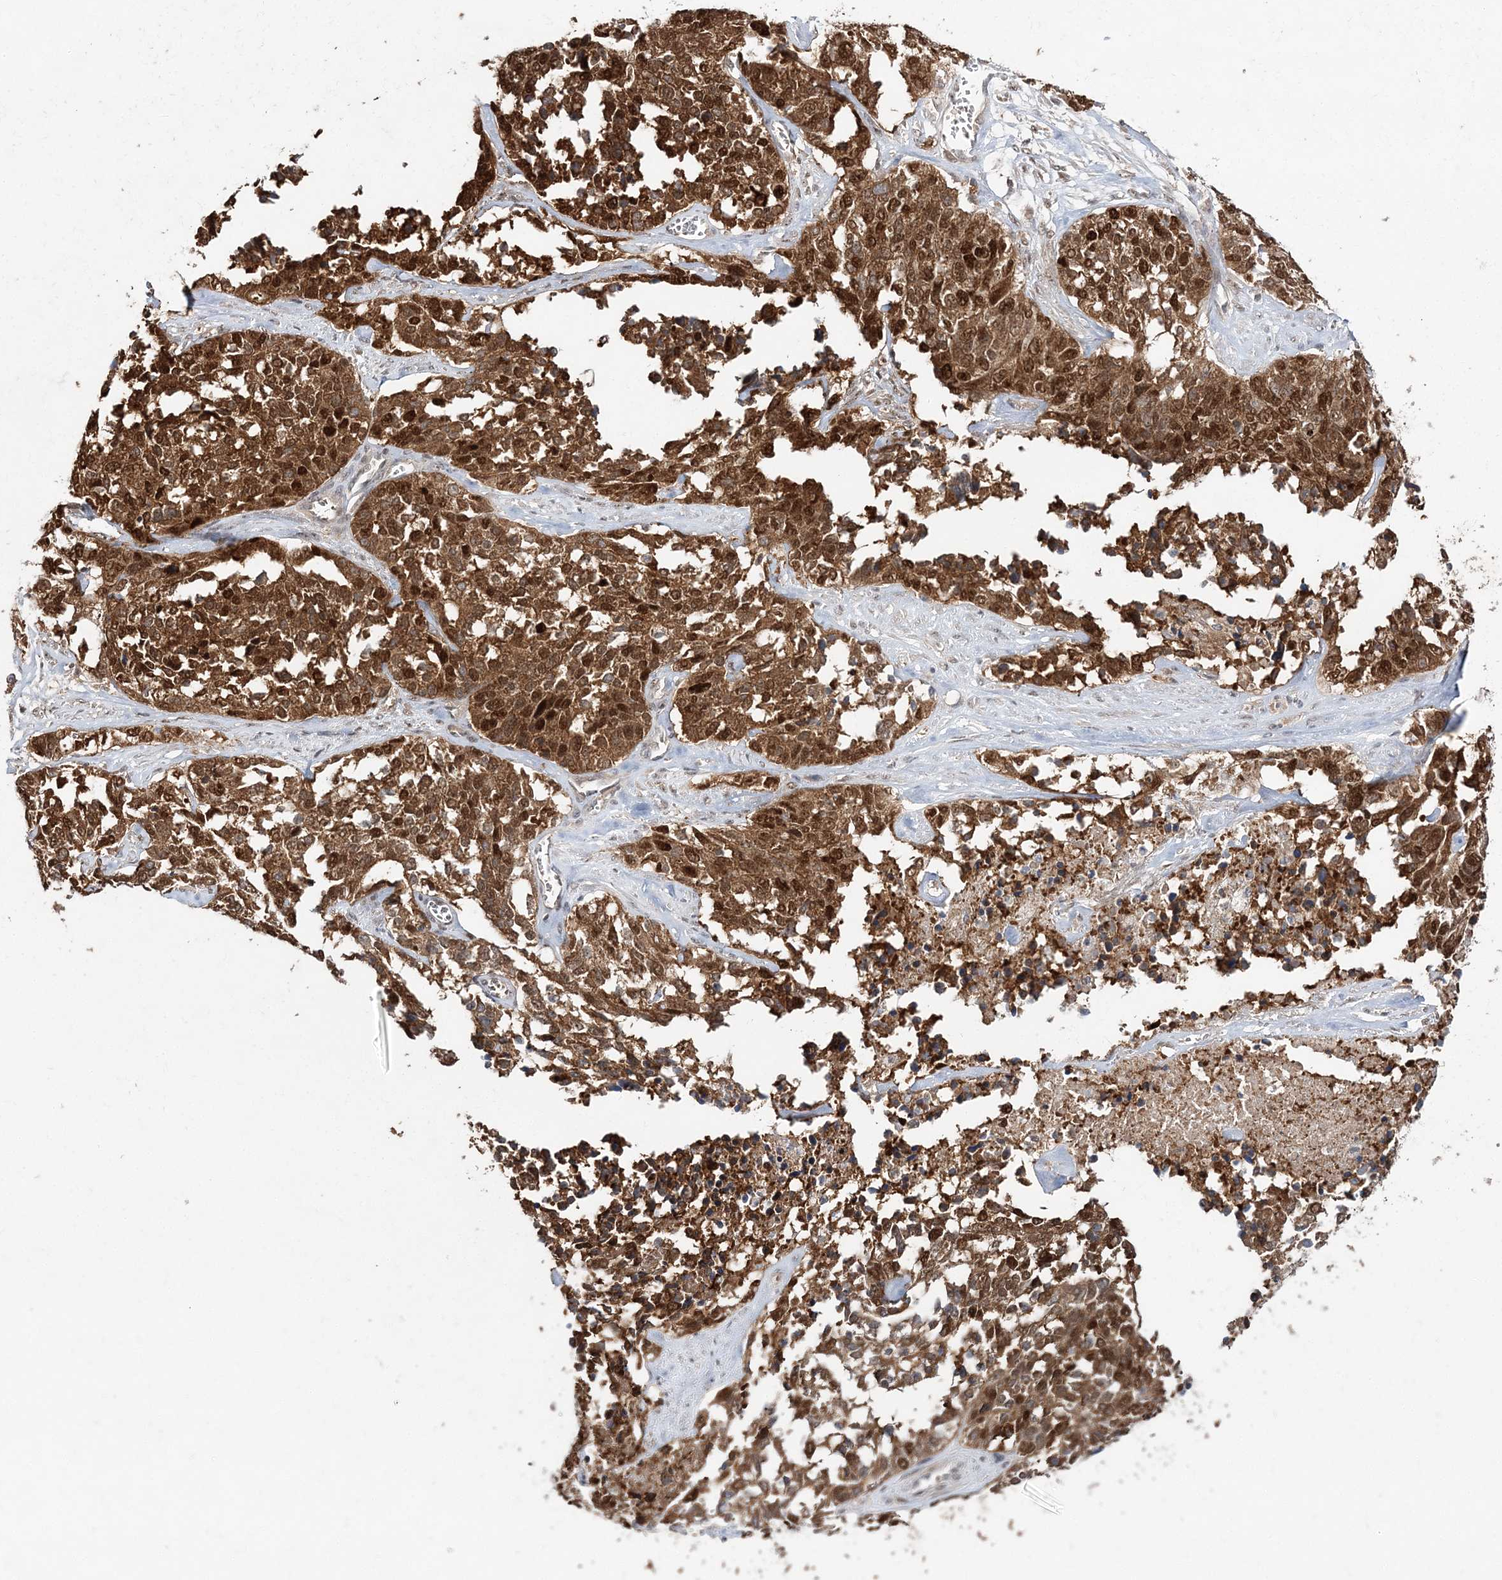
{"staining": {"intensity": "strong", "quantity": ">75%", "location": "cytoplasmic/membranous,nuclear"}, "tissue": "ovarian cancer", "cell_type": "Tumor cells", "image_type": "cancer", "snomed": [{"axis": "morphology", "description": "Cystadenocarcinoma, serous, NOS"}, {"axis": "topography", "description": "Ovary"}], "caption": "A high amount of strong cytoplasmic/membranous and nuclear expression is seen in about >75% of tumor cells in serous cystadenocarcinoma (ovarian) tissue.", "gene": "NIF3L1", "patient": {"sex": "female", "age": 44}}